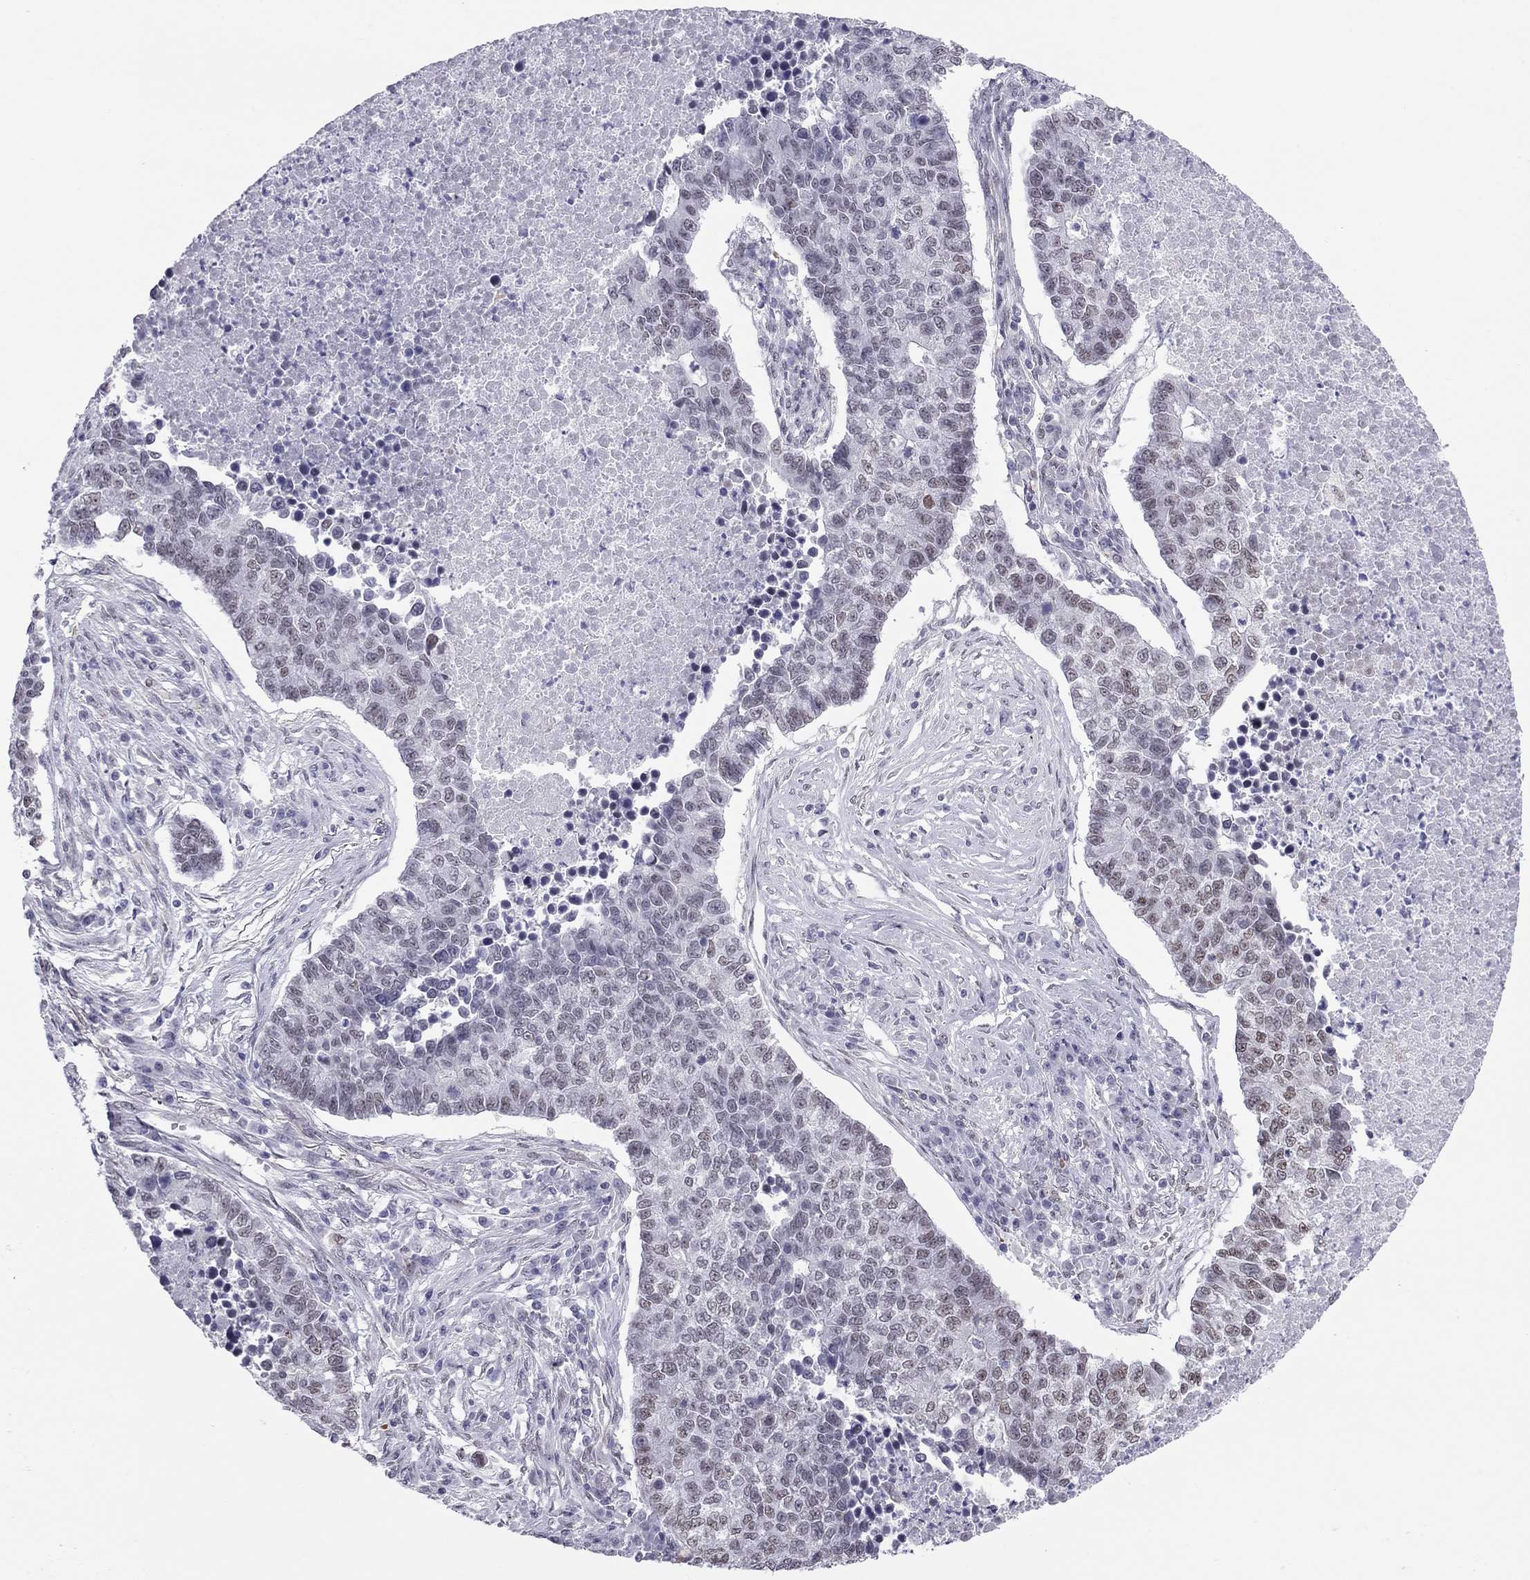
{"staining": {"intensity": "weak", "quantity": ">75%", "location": "nuclear"}, "tissue": "lung cancer", "cell_type": "Tumor cells", "image_type": "cancer", "snomed": [{"axis": "morphology", "description": "Adenocarcinoma, NOS"}, {"axis": "topography", "description": "Lung"}], "caption": "A low amount of weak nuclear staining is present in about >75% of tumor cells in lung adenocarcinoma tissue. (DAB IHC, brown staining for protein, blue staining for nuclei).", "gene": "DOT1L", "patient": {"sex": "male", "age": 57}}